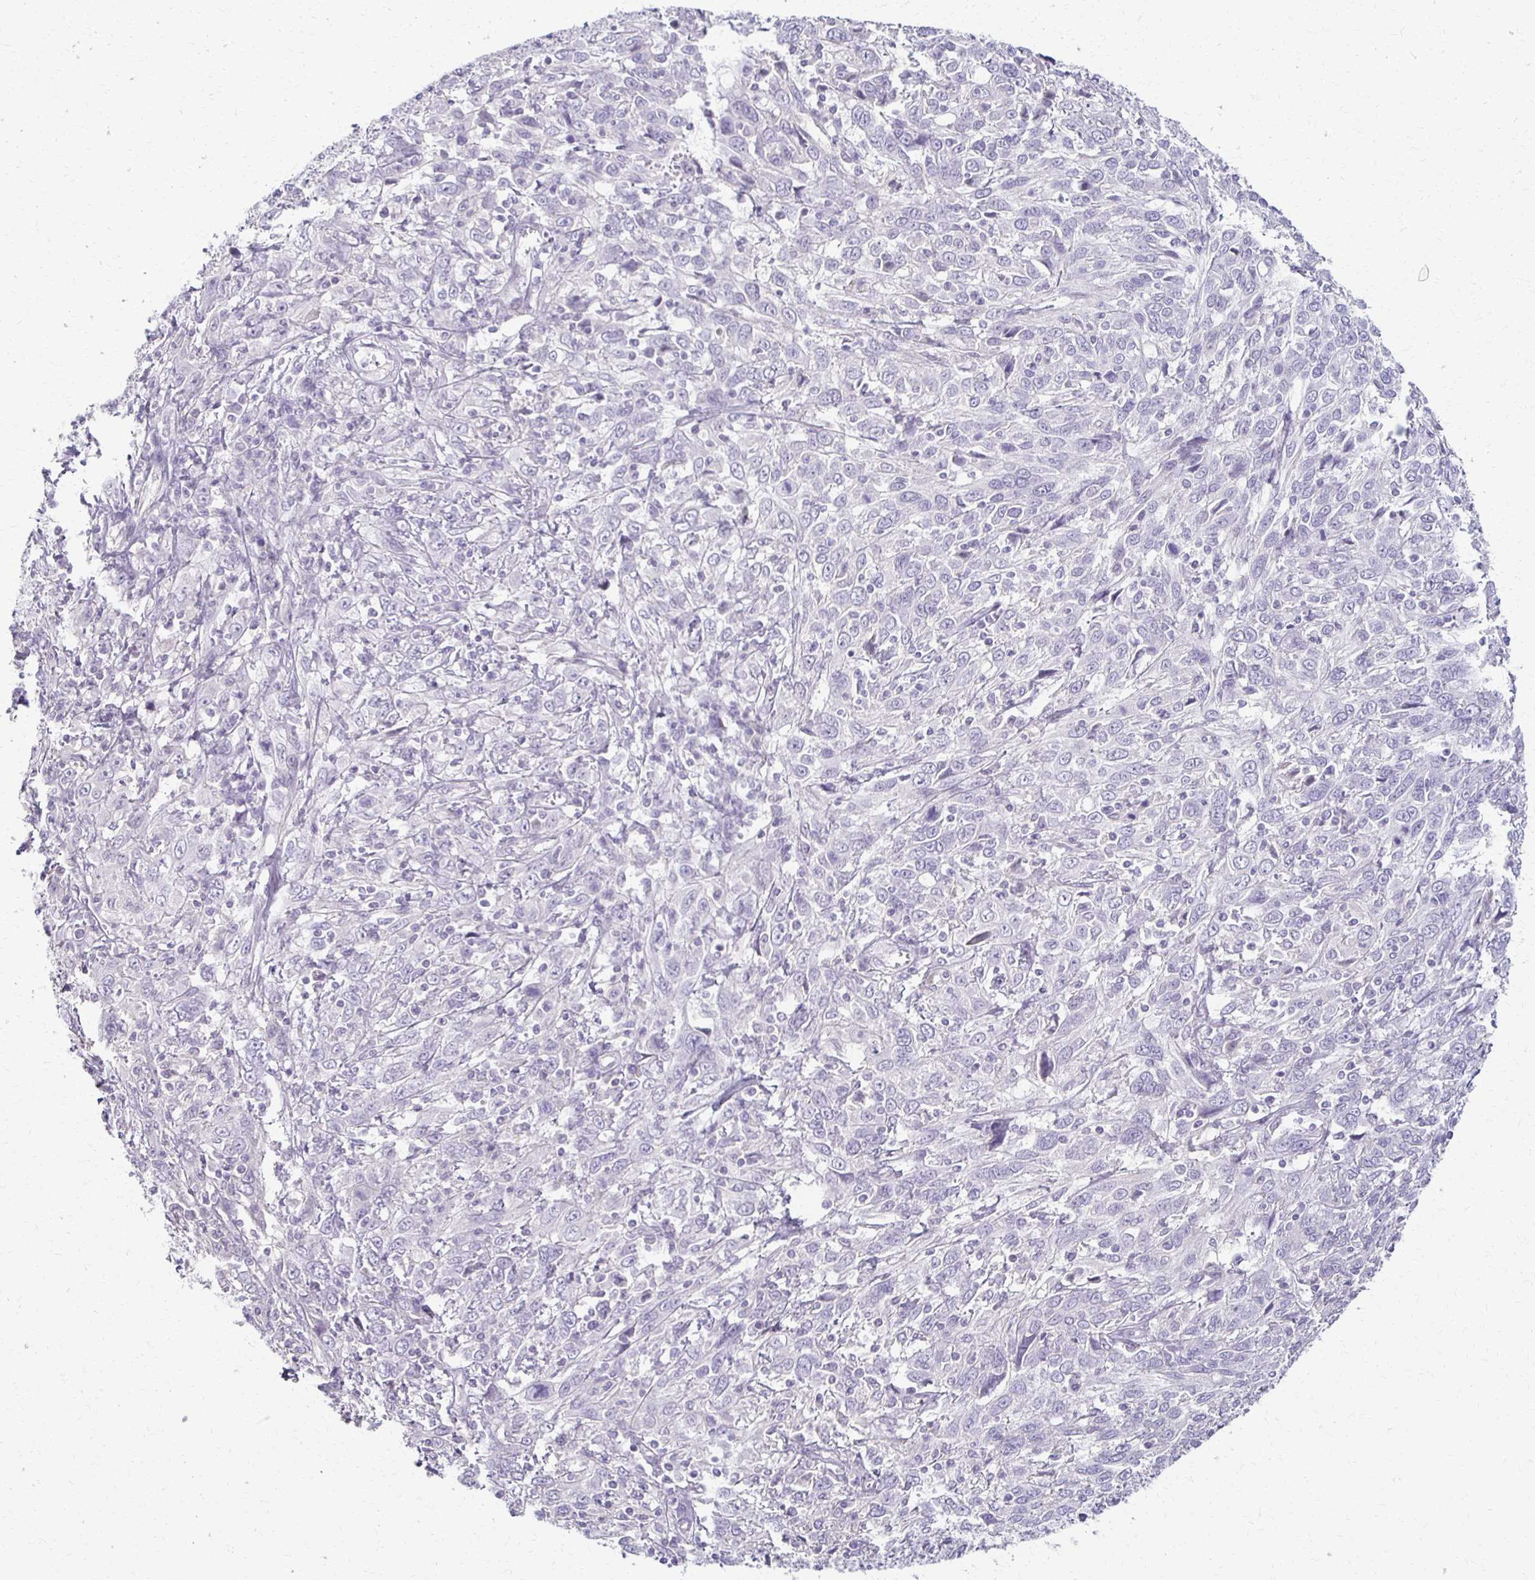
{"staining": {"intensity": "negative", "quantity": "none", "location": "none"}, "tissue": "cervical cancer", "cell_type": "Tumor cells", "image_type": "cancer", "snomed": [{"axis": "morphology", "description": "Squamous cell carcinoma, NOS"}, {"axis": "topography", "description": "Cervix"}], "caption": "Tumor cells show no significant protein positivity in cervical cancer (squamous cell carcinoma). (Stains: DAB (3,3'-diaminobenzidine) immunohistochemistry (IHC) with hematoxylin counter stain, Microscopy: brightfield microscopy at high magnification).", "gene": "FOXO4", "patient": {"sex": "female", "age": 46}}